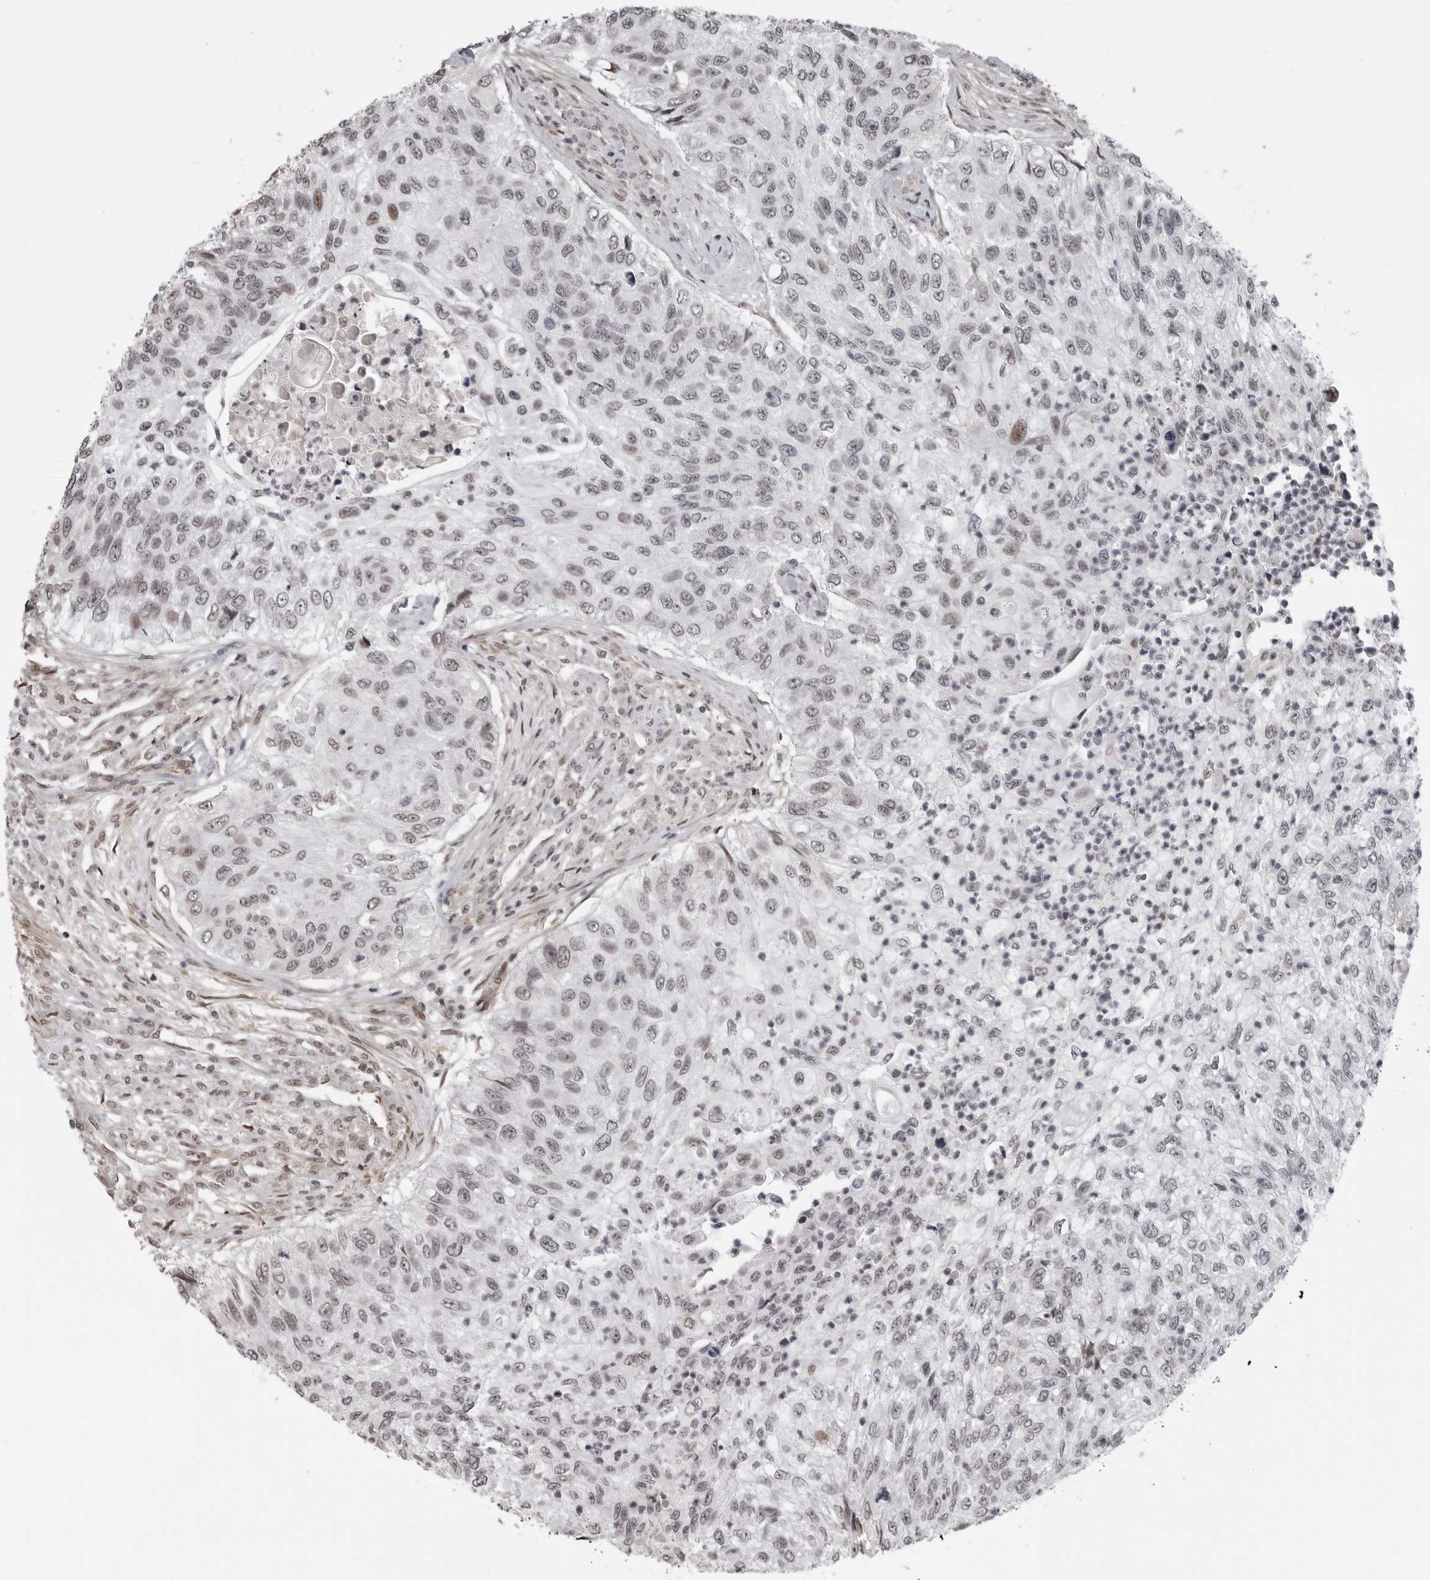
{"staining": {"intensity": "weak", "quantity": "25%-75%", "location": "nuclear"}, "tissue": "urothelial cancer", "cell_type": "Tumor cells", "image_type": "cancer", "snomed": [{"axis": "morphology", "description": "Urothelial carcinoma, High grade"}, {"axis": "topography", "description": "Urinary bladder"}], "caption": "Tumor cells demonstrate low levels of weak nuclear staining in approximately 25%-75% of cells in human high-grade urothelial carcinoma.", "gene": "MAF", "patient": {"sex": "female", "age": 60}}